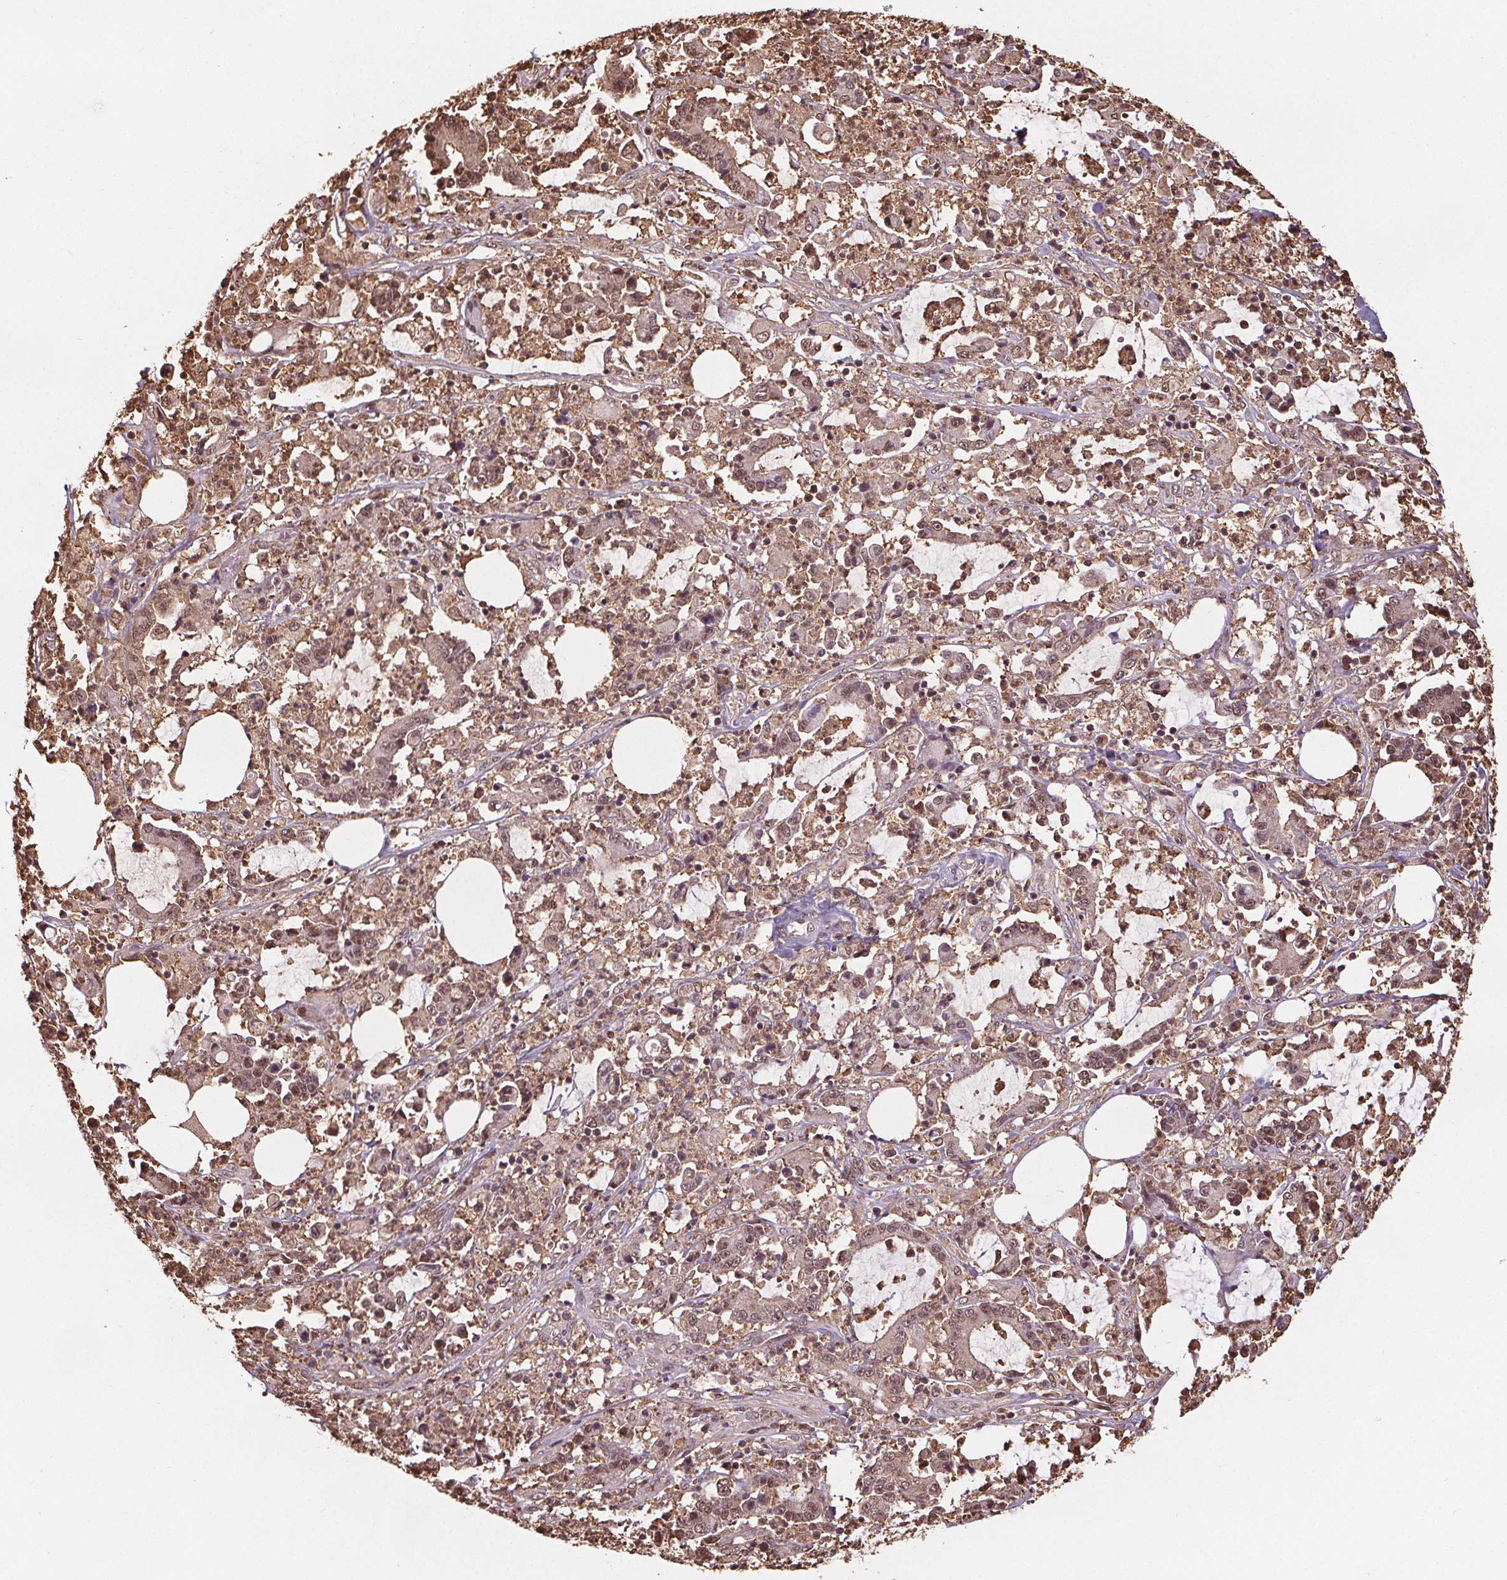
{"staining": {"intensity": "weak", "quantity": ">75%", "location": "cytoplasmic/membranous,nuclear"}, "tissue": "stomach cancer", "cell_type": "Tumor cells", "image_type": "cancer", "snomed": [{"axis": "morphology", "description": "Adenocarcinoma, NOS"}, {"axis": "topography", "description": "Stomach, upper"}], "caption": "IHC of stomach cancer reveals low levels of weak cytoplasmic/membranous and nuclear expression in approximately >75% of tumor cells. The protein is stained brown, and the nuclei are stained in blue (DAB (3,3'-diaminobenzidine) IHC with brightfield microscopy, high magnification).", "gene": "ENO1", "patient": {"sex": "male", "age": 68}}